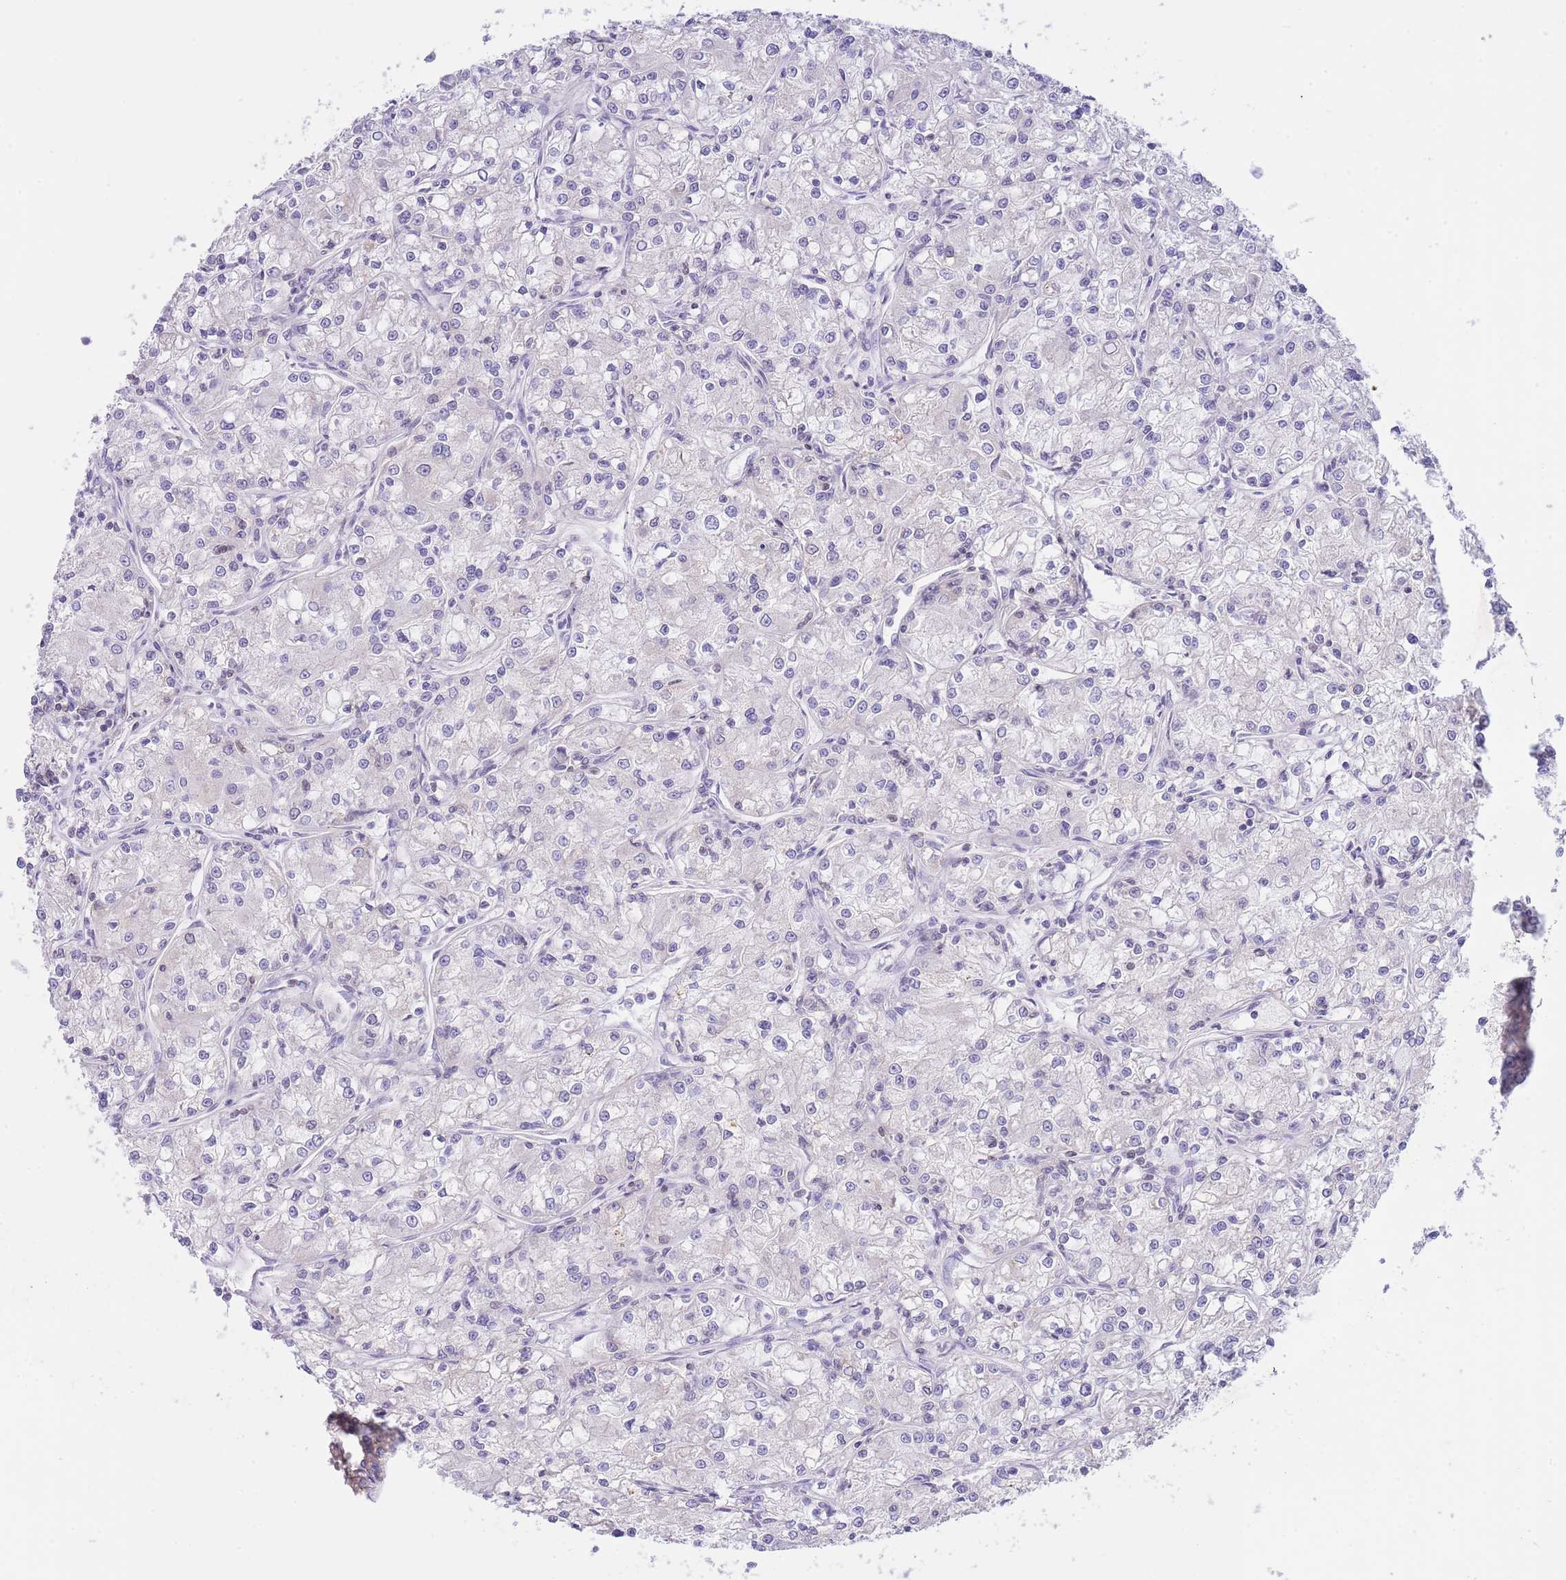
{"staining": {"intensity": "weak", "quantity": "<25%", "location": "cytoplasmic/membranous"}, "tissue": "renal cancer", "cell_type": "Tumor cells", "image_type": "cancer", "snomed": [{"axis": "morphology", "description": "Adenocarcinoma, NOS"}, {"axis": "topography", "description": "Kidney"}], "caption": "This is an immunohistochemistry histopathology image of adenocarcinoma (renal). There is no expression in tumor cells.", "gene": "EBPL", "patient": {"sex": "female", "age": 59}}